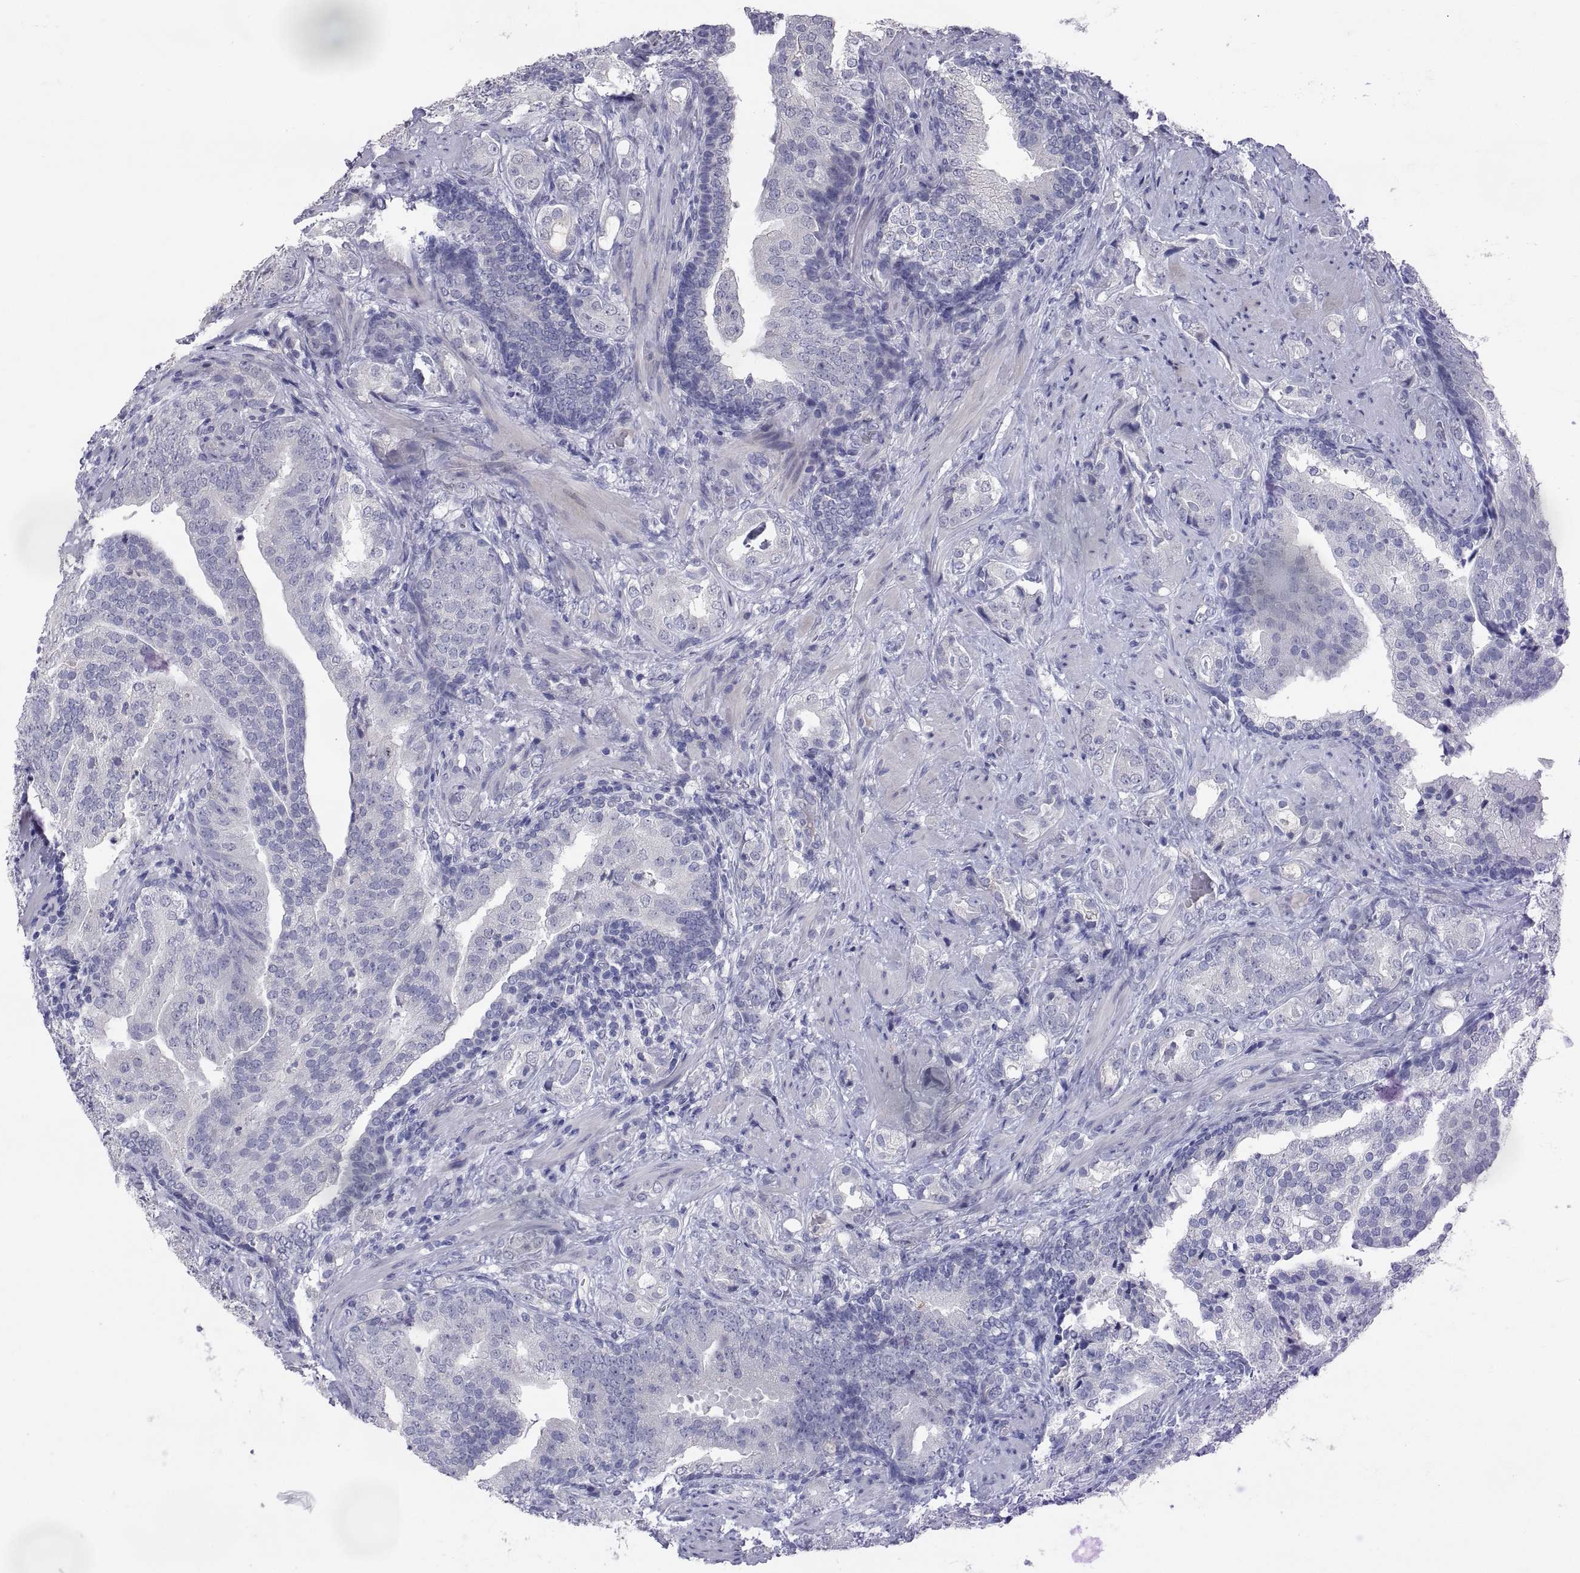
{"staining": {"intensity": "negative", "quantity": "none", "location": "none"}, "tissue": "prostate cancer", "cell_type": "Tumor cells", "image_type": "cancer", "snomed": [{"axis": "morphology", "description": "Adenocarcinoma, NOS"}, {"axis": "topography", "description": "Prostate"}], "caption": "DAB immunohistochemical staining of human adenocarcinoma (prostate) displays no significant staining in tumor cells.", "gene": "PTN", "patient": {"sex": "male", "age": 57}}